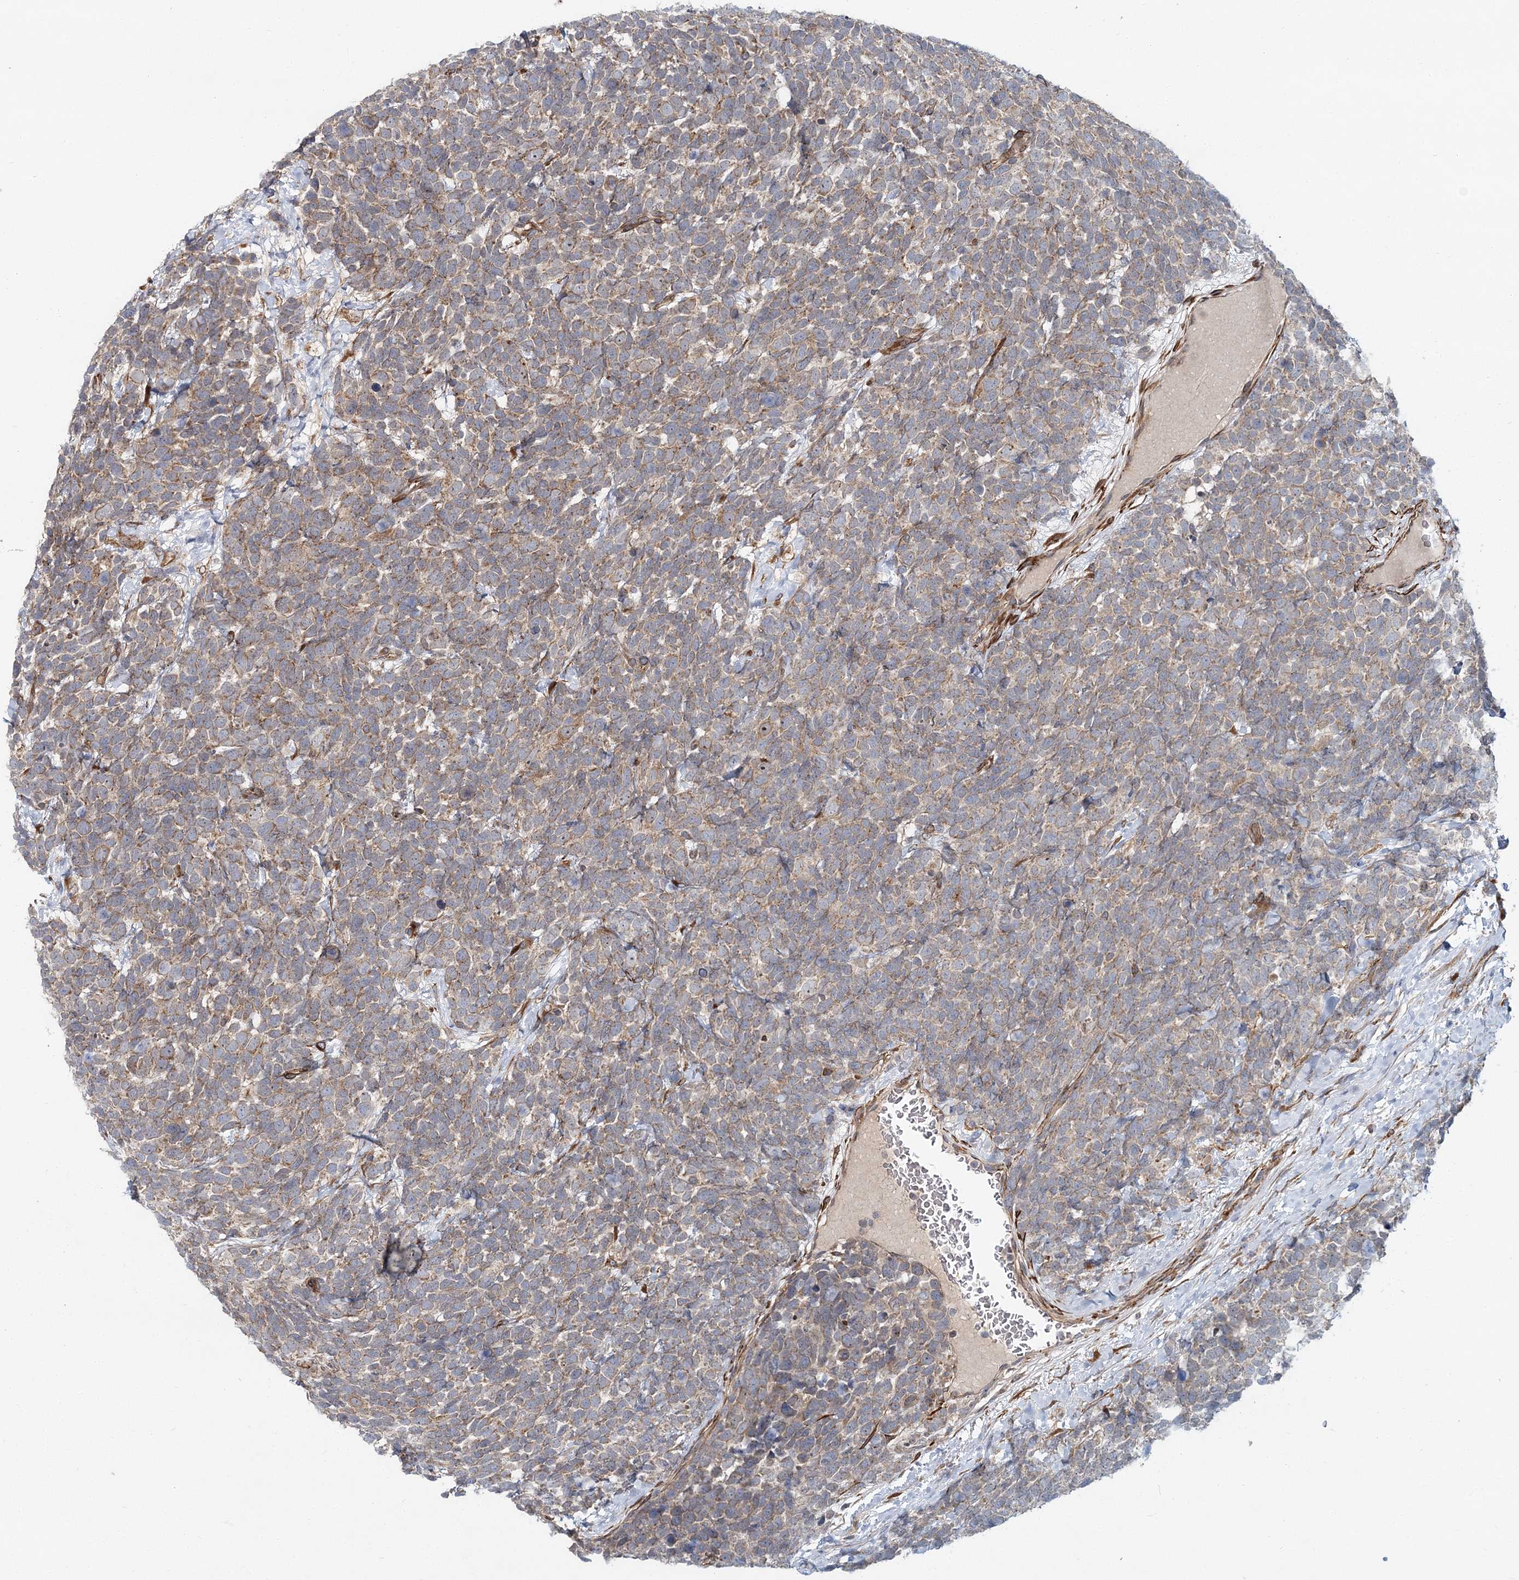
{"staining": {"intensity": "weak", "quantity": "25%-75%", "location": "cytoplasmic/membranous"}, "tissue": "urothelial cancer", "cell_type": "Tumor cells", "image_type": "cancer", "snomed": [{"axis": "morphology", "description": "Urothelial carcinoma, High grade"}, {"axis": "topography", "description": "Urinary bladder"}], "caption": "Immunohistochemical staining of human high-grade urothelial carcinoma shows low levels of weak cytoplasmic/membranous staining in about 25%-75% of tumor cells.", "gene": "NBAS", "patient": {"sex": "female", "age": 82}}